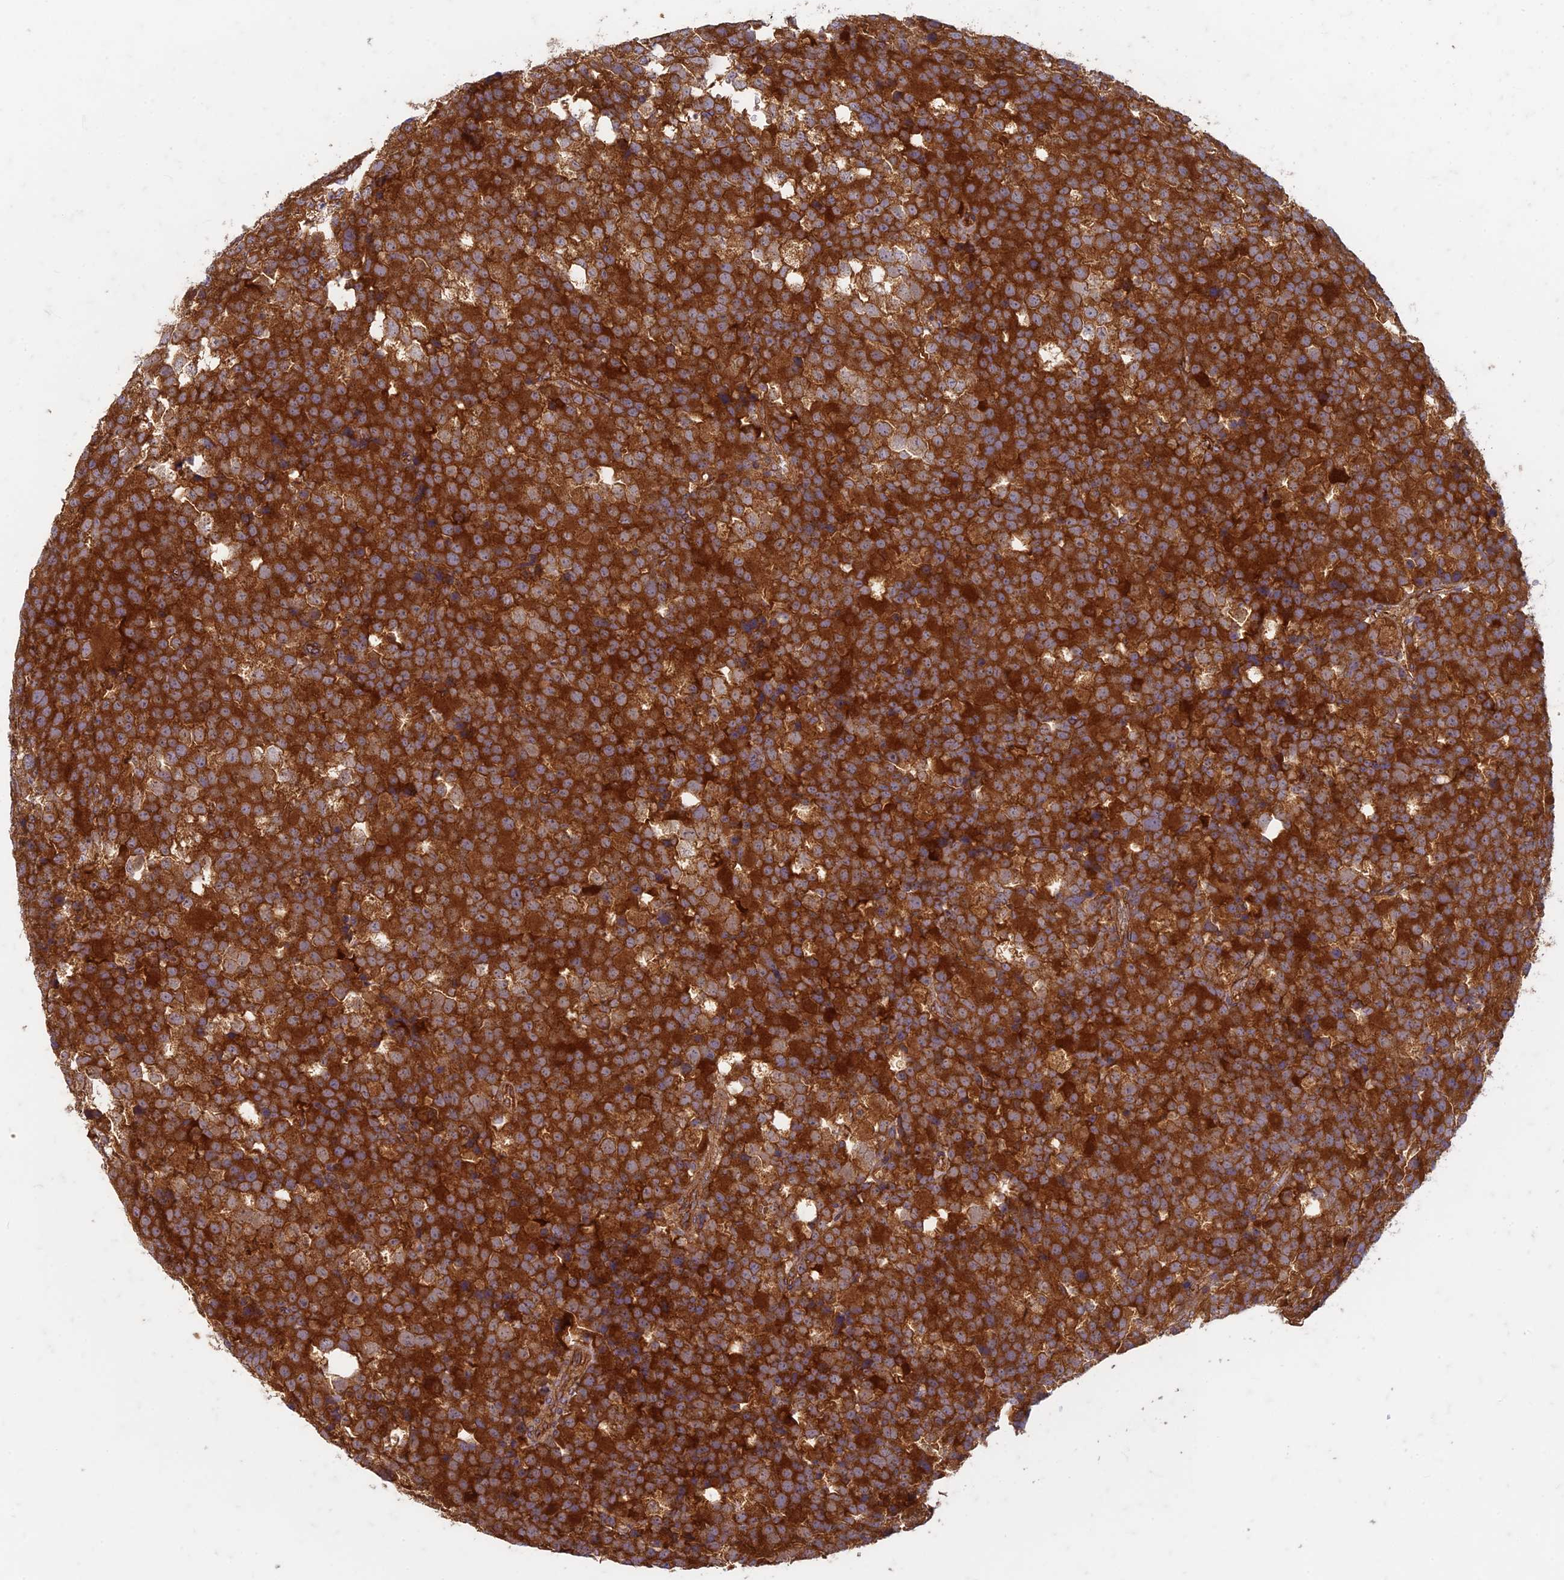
{"staining": {"intensity": "strong", "quantity": ">75%", "location": "cytoplasmic/membranous"}, "tissue": "testis cancer", "cell_type": "Tumor cells", "image_type": "cancer", "snomed": [{"axis": "morphology", "description": "Seminoma, NOS"}, {"axis": "topography", "description": "Testis"}], "caption": "Testis cancer (seminoma) stained for a protein displays strong cytoplasmic/membranous positivity in tumor cells.", "gene": "TCF25", "patient": {"sex": "male", "age": 71}}